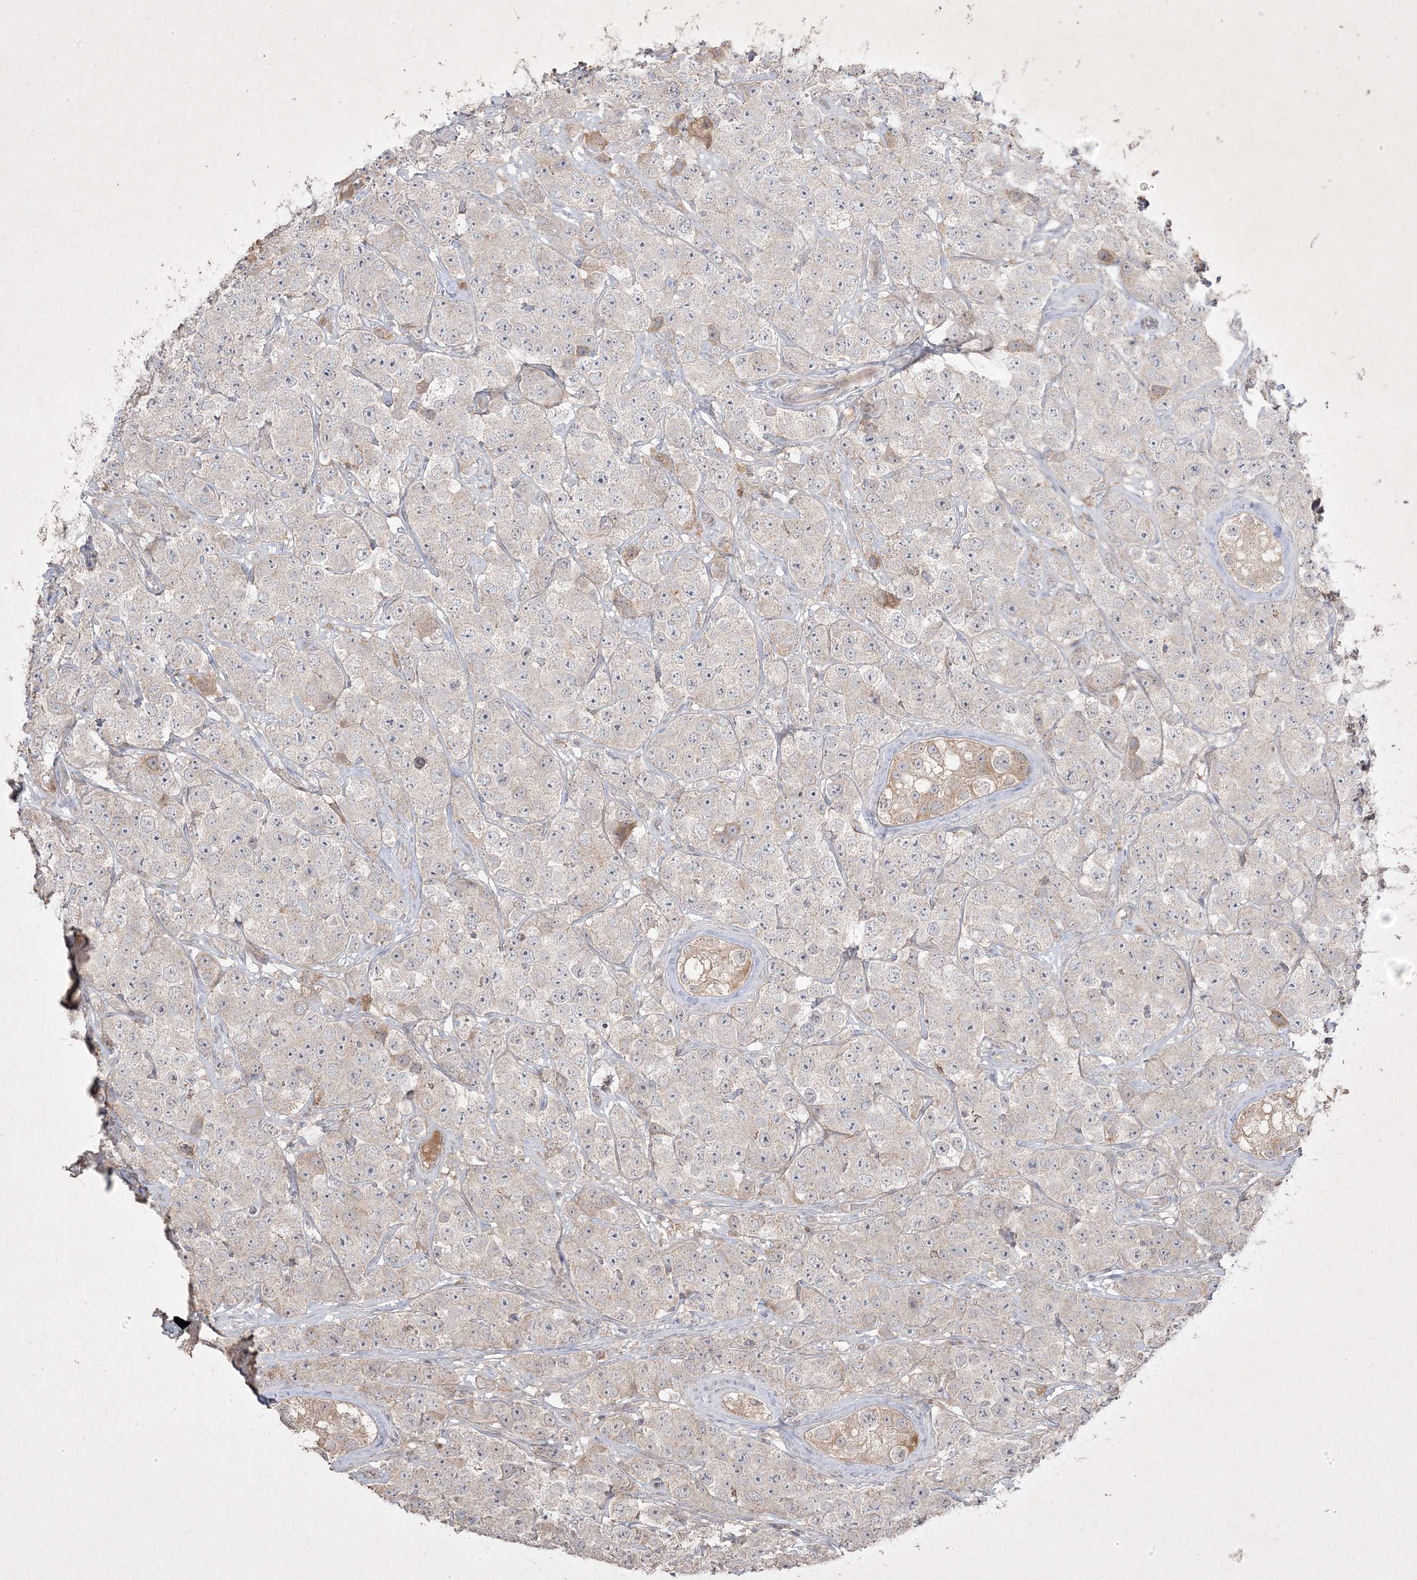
{"staining": {"intensity": "negative", "quantity": "none", "location": "none"}, "tissue": "testis cancer", "cell_type": "Tumor cells", "image_type": "cancer", "snomed": [{"axis": "morphology", "description": "Seminoma, NOS"}, {"axis": "topography", "description": "Testis"}], "caption": "The image reveals no staining of tumor cells in seminoma (testis). The staining was performed using DAB (3,3'-diaminobenzidine) to visualize the protein expression in brown, while the nuclei were stained in blue with hematoxylin (Magnification: 20x).", "gene": "RGL4", "patient": {"sex": "male", "age": 28}}